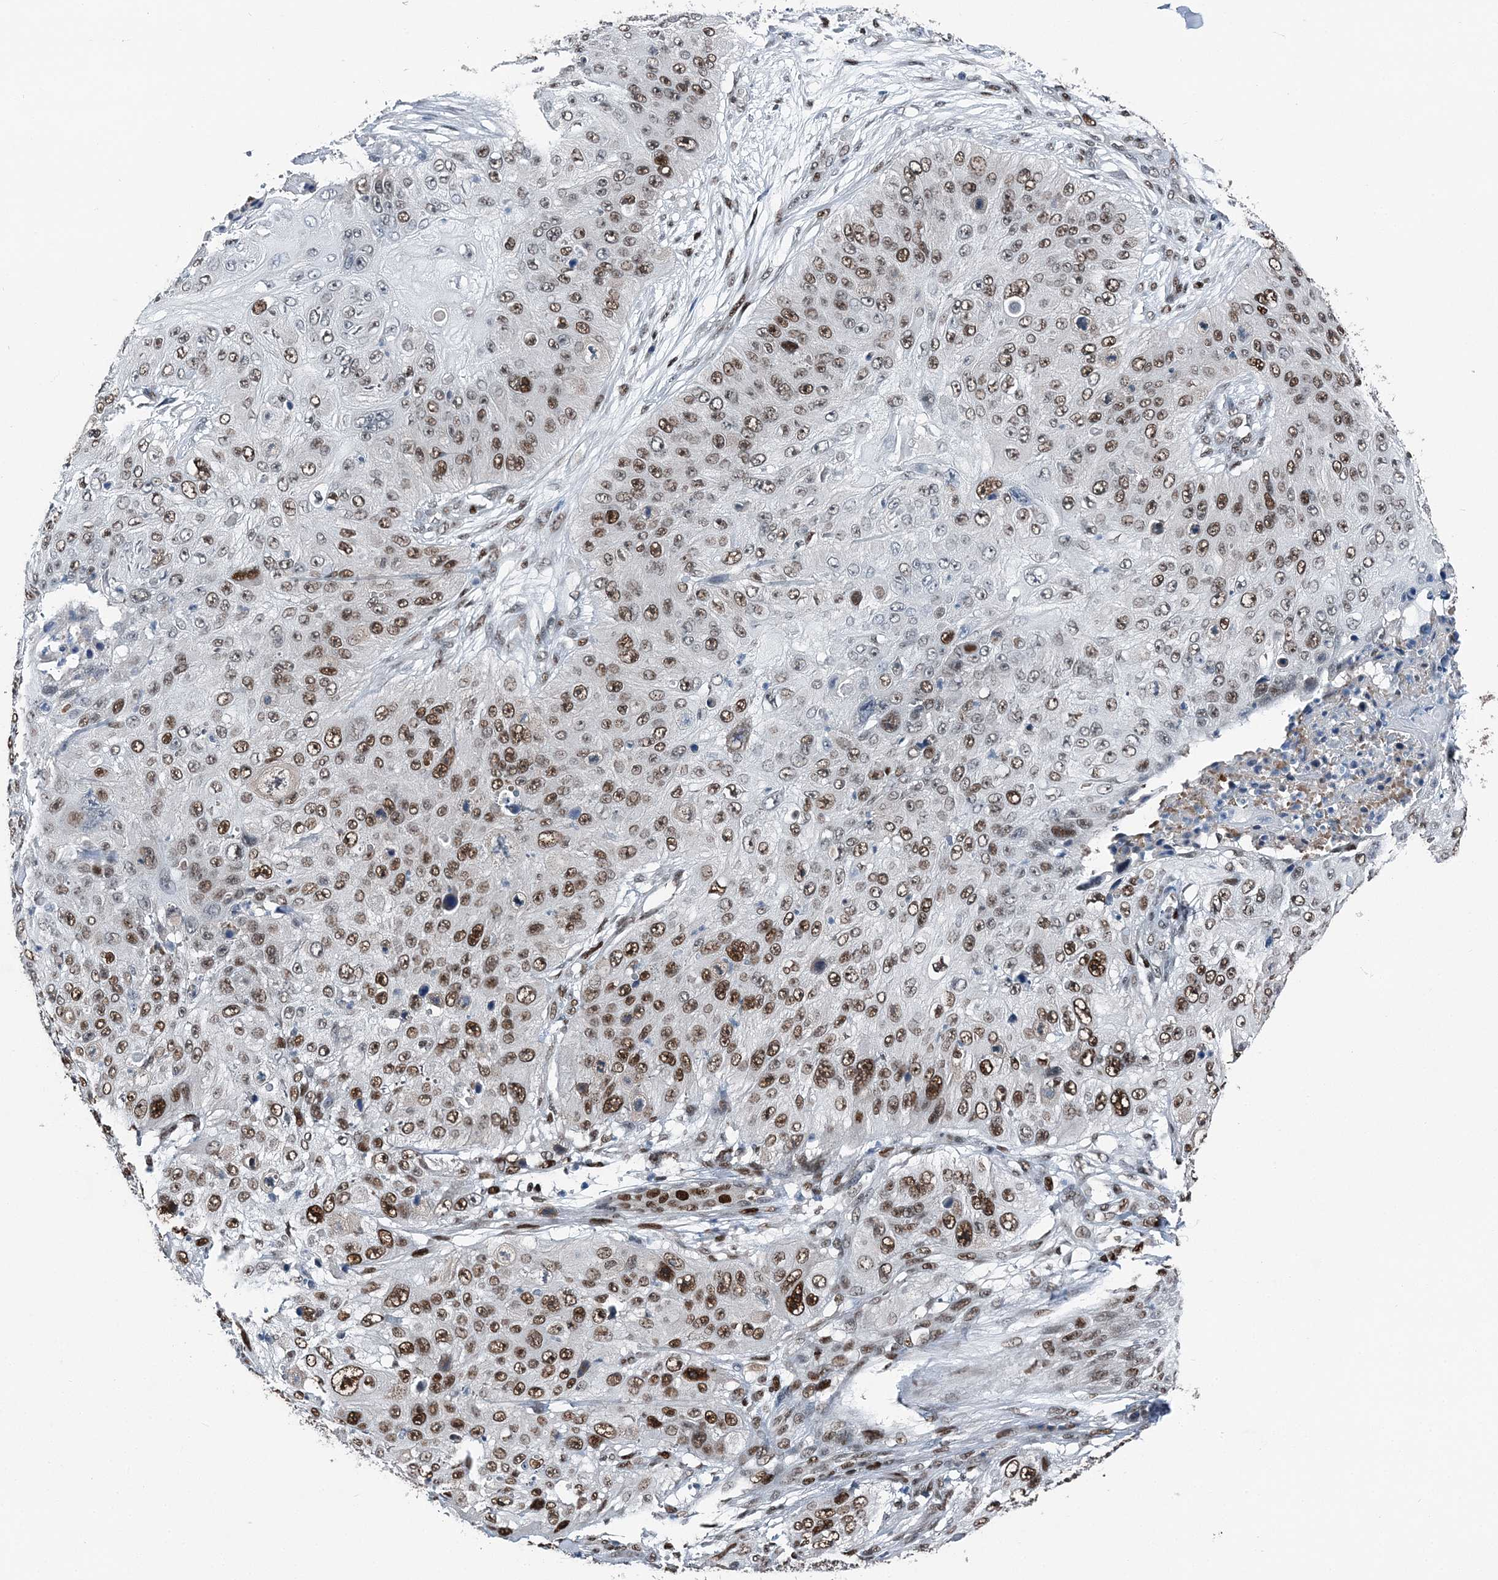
{"staining": {"intensity": "moderate", "quantity": ">75%", "location": "nuclear"}, "tissue": "skin cancer", "cell_type": "Tumor cells", "image_type": "cancer", "snomed": [{"axis": "morphology", "description": "Squamous cell carcinoma, NOS"}, {"axis": "topography", "description": "Skin"}], "caption": "Immunohistochemistry (IHC) histopathology image of human squamous cell carcinoma (skin) stained for a protein (brown), which exhibits medium levels of moderate nuclear staining in about >75% of tumor cells.", "gene": "HAT1", "patient": {"sex": "female", "age": 80}}